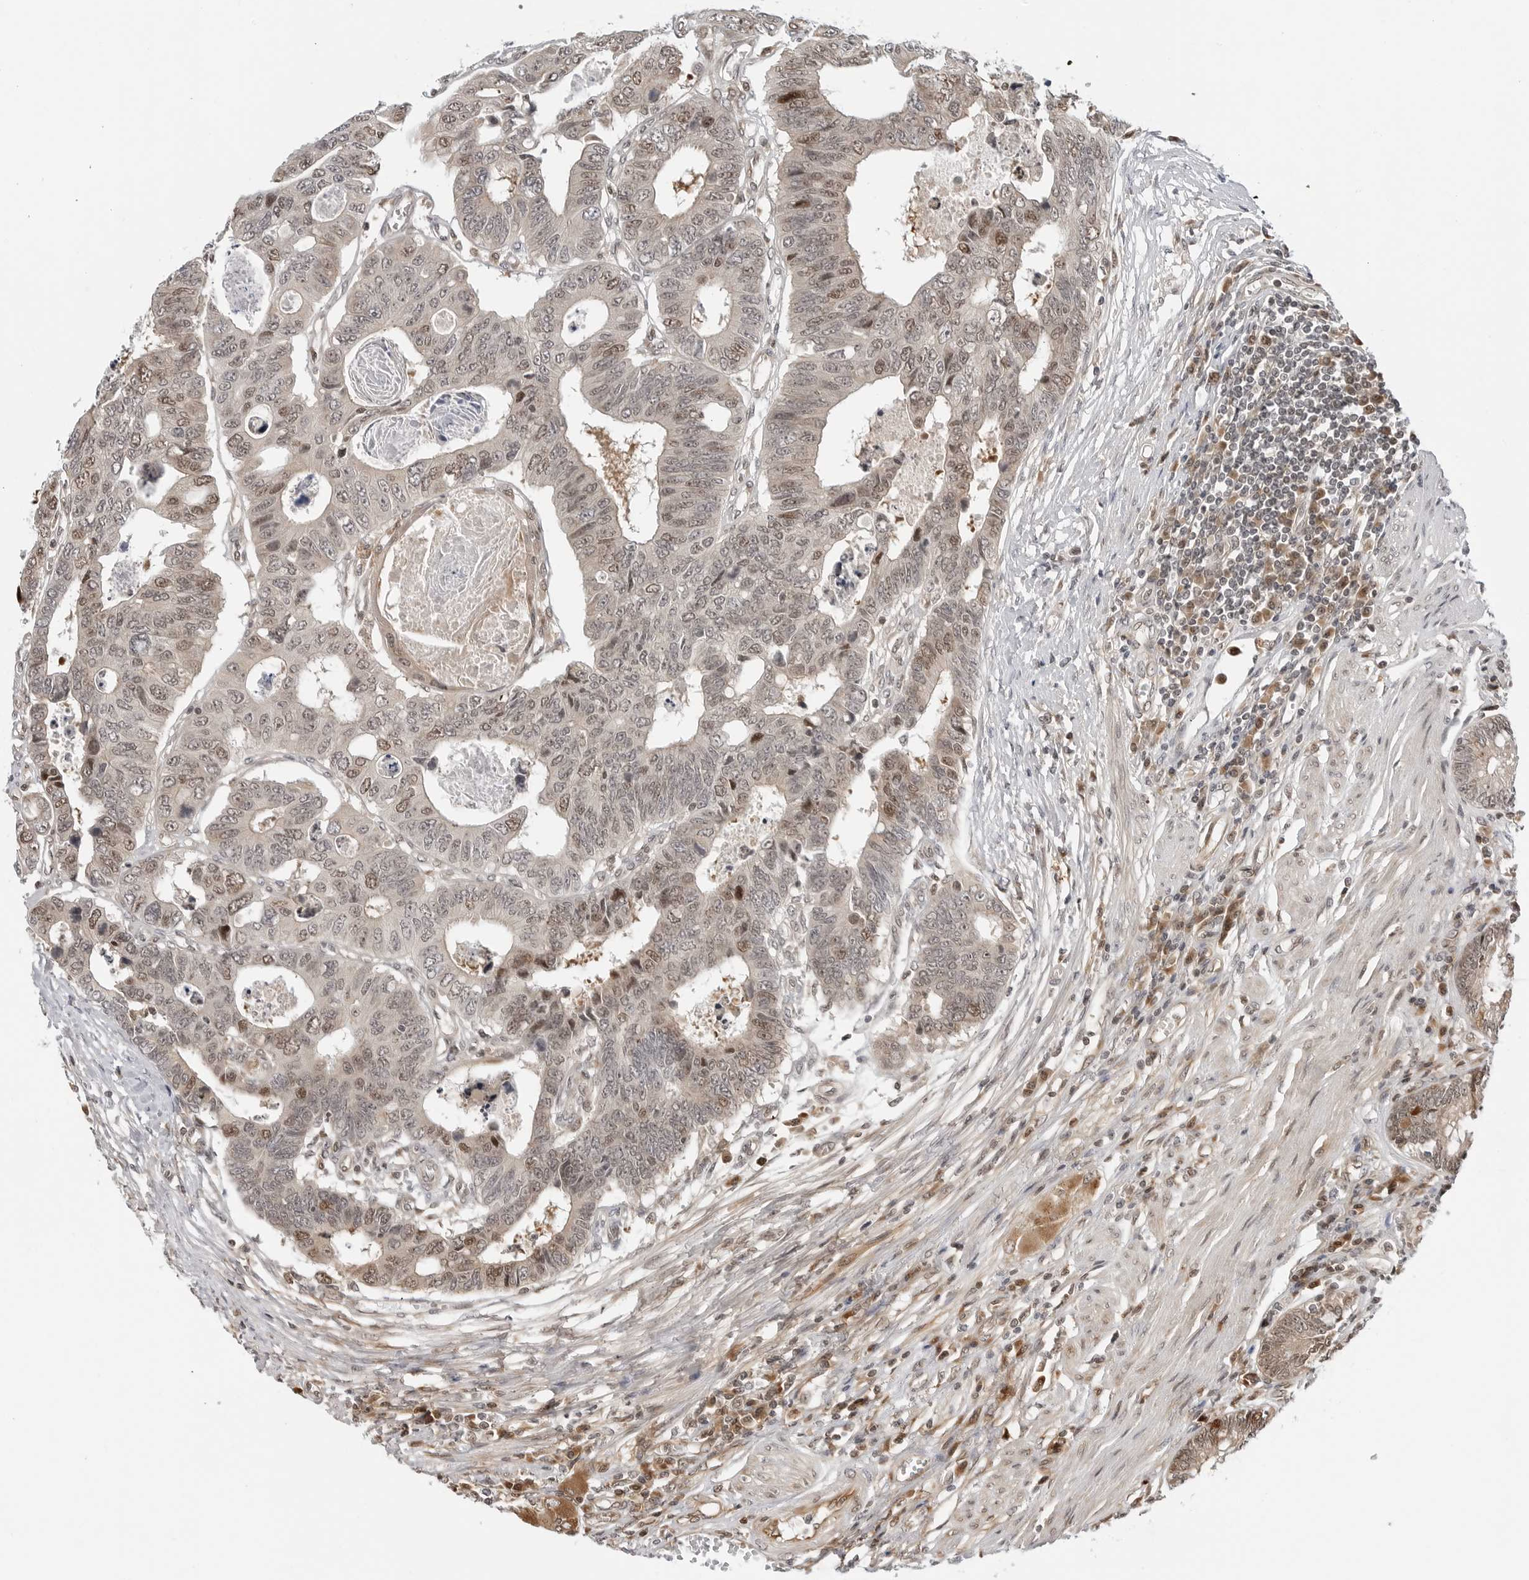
{"staining": {"intensity": "moderate", "quantity": "25%-75%", "location": "nuclear"}, "tissue": "colorectal cancer", "cell_type": "Tumor cells", "image_type": "cancer", "snomed": [{"axis": "morphology", "description": "Adenocarcinoma, NOS"}, {"axis": "topography", "description": "Rectum"}], "caption": "The image reveals immunohistochemical staining of adenocarcinoma (colorectal). There is moderate nuclear expression is appreciated in about 25%-75% of tumor cells.", "gene": "TIPRL", "patient": {"sex": "male", "age": 84}}